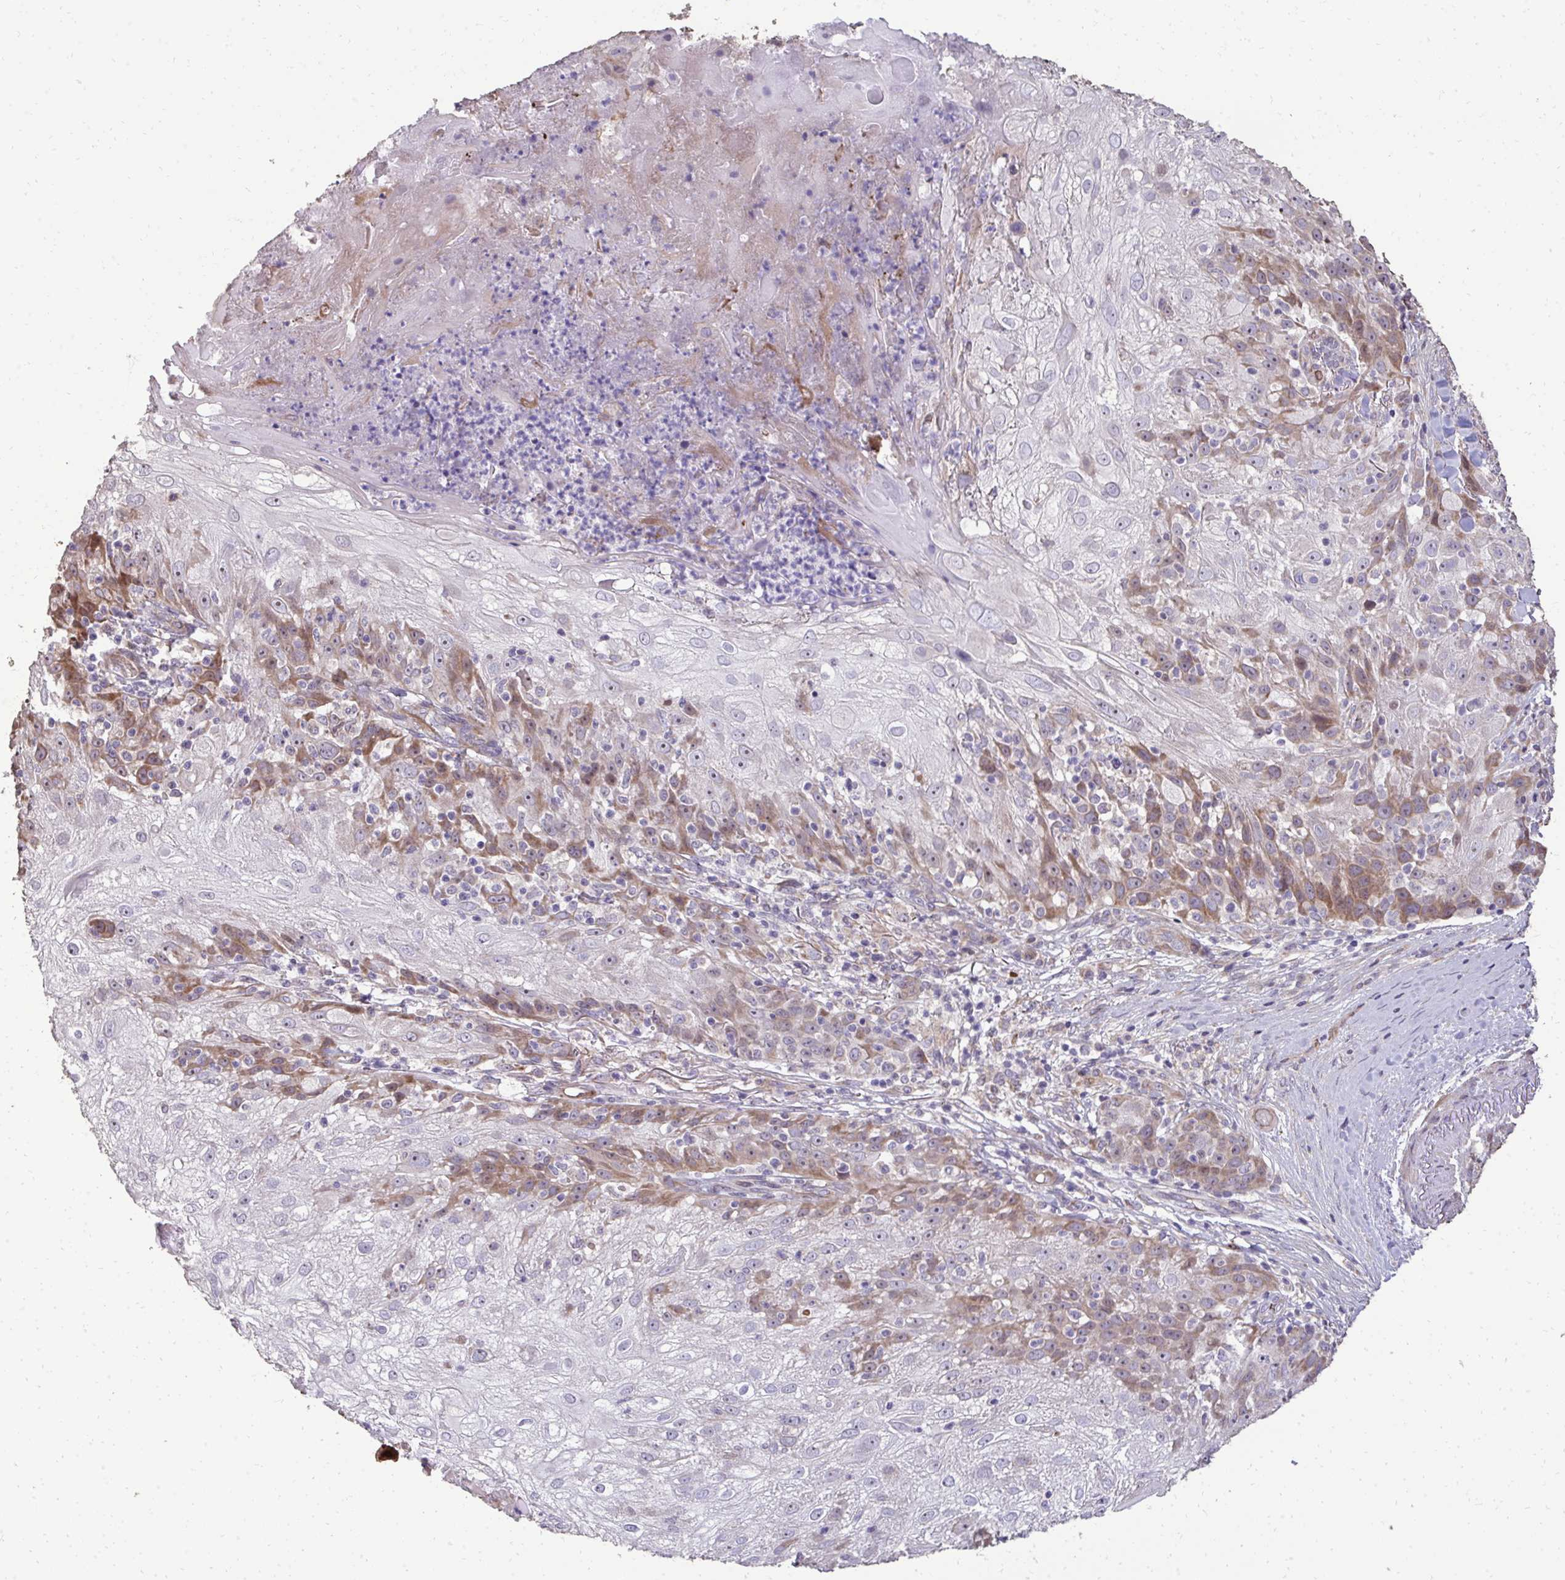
{"staining": {"intensity": "weak", "quantity": "25%-75%", "location": "cytoplasmic/membranous"}, "tissue": "skin cancer", "cell_type": "Tumor cells", "image_type": "cancer", "snomed": [{"axis": "morphology", "description": "Normal tissue, NOS"}, {"axis": "morphology", "description": "Squamous cell carcinoma, NOS"}, {"axis": "topography", "description": "Skin"}], "caption": "Skin cancer (squamous cell carcinoma) stained for a protein (brown) exhibits weak cytoplasmic/membranous positive staining in about 25%-75% of tumor cells.", "gene": "FIBCD1", "patient": {"sex": "female", "age": 83}}